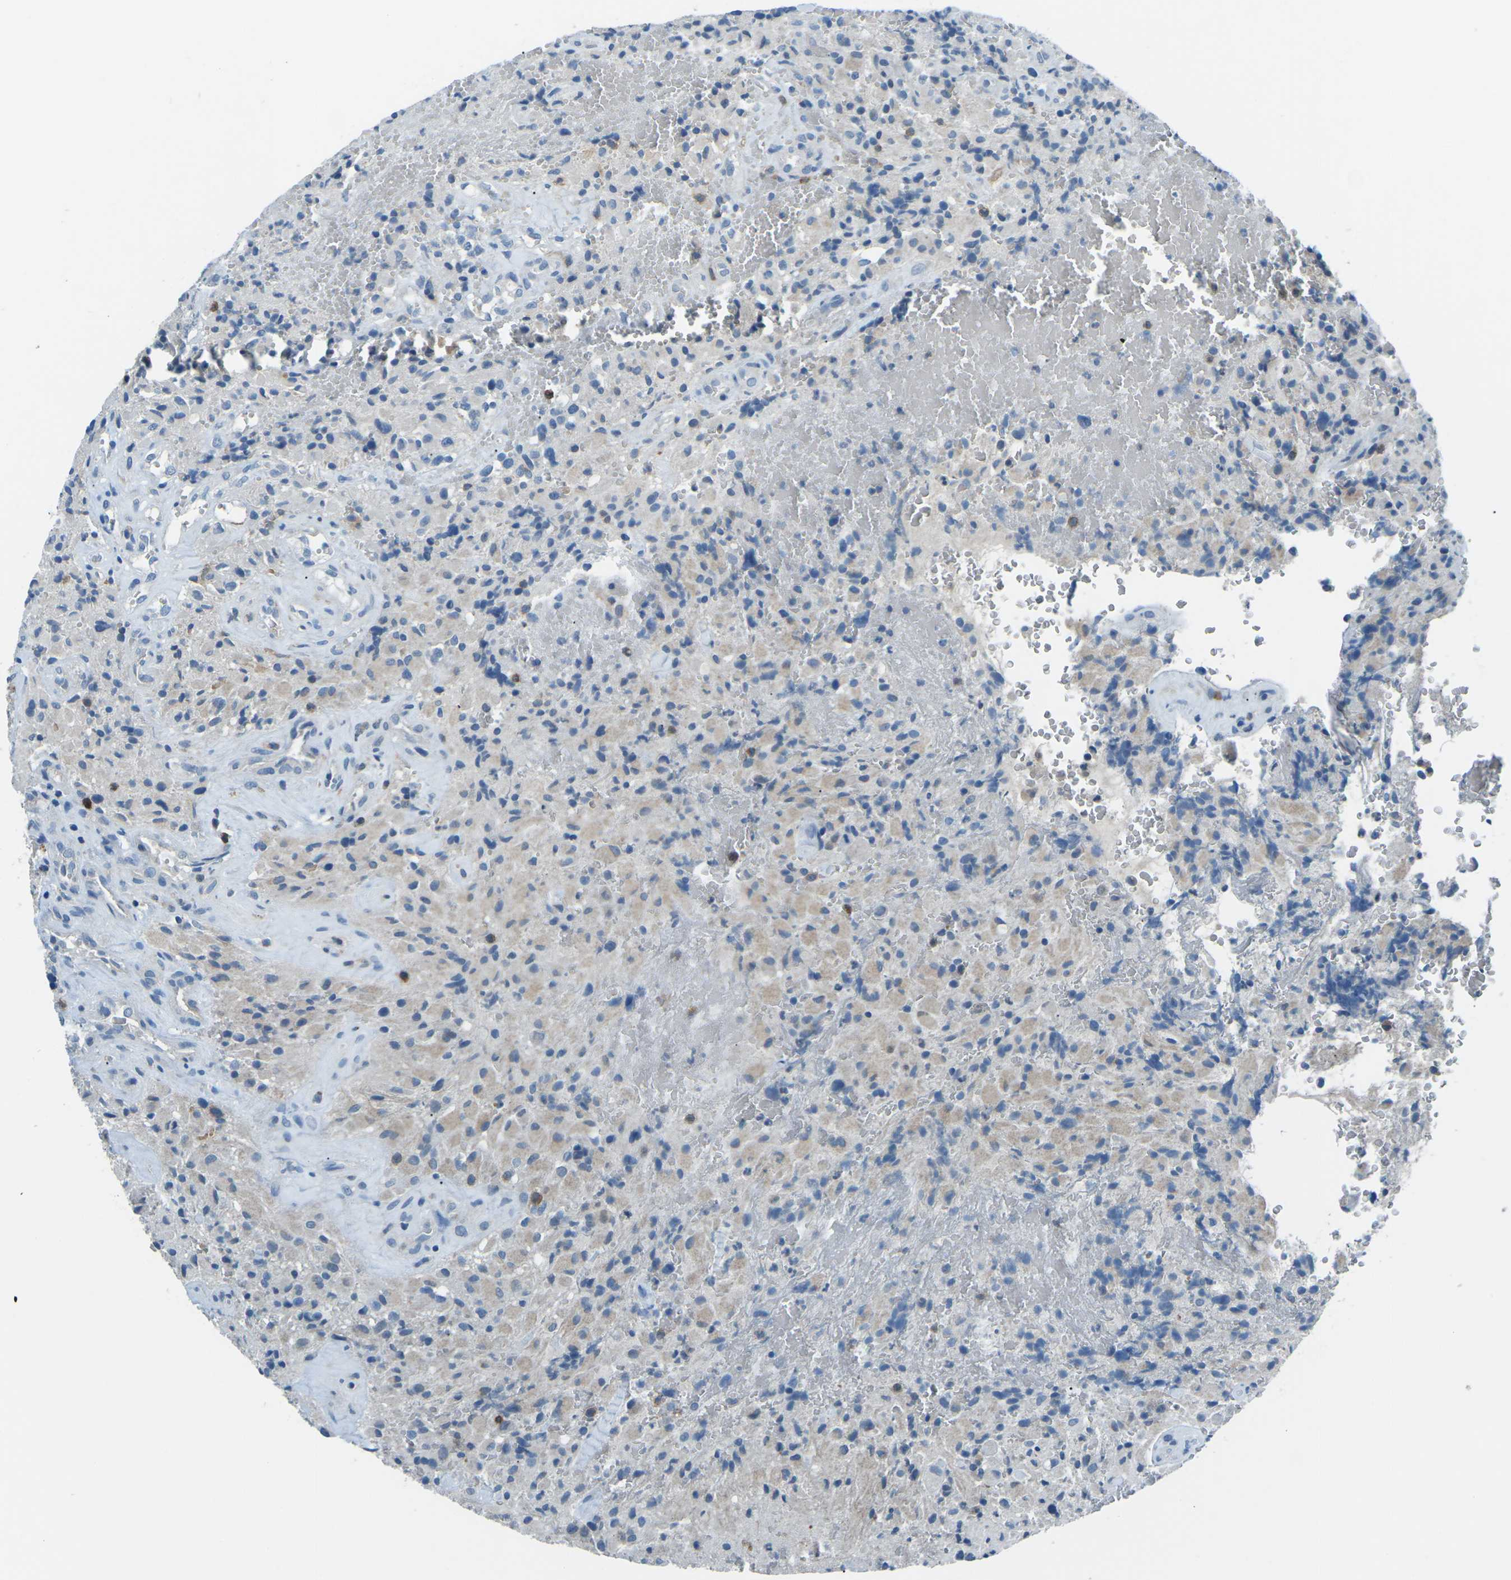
{"staining": {"intensity": "weak", "quantity": "<25%", "location": "cytoplasmic/membranous"}, "tissue": "glioma", "cell_type": "Tumor cells", "image_type": "cancer", "snomed": [{"axis": "morphology", "description": "Glioma, malignant, High grade"}, {"axis": "topography", "description": "Brain"}], "caption": "Glioma stained for a protein using immunohistochemistry demonstrates no positivity tumor cells.", "gene": "CD1D", "patient": {"sex": "male", "age": 71}}